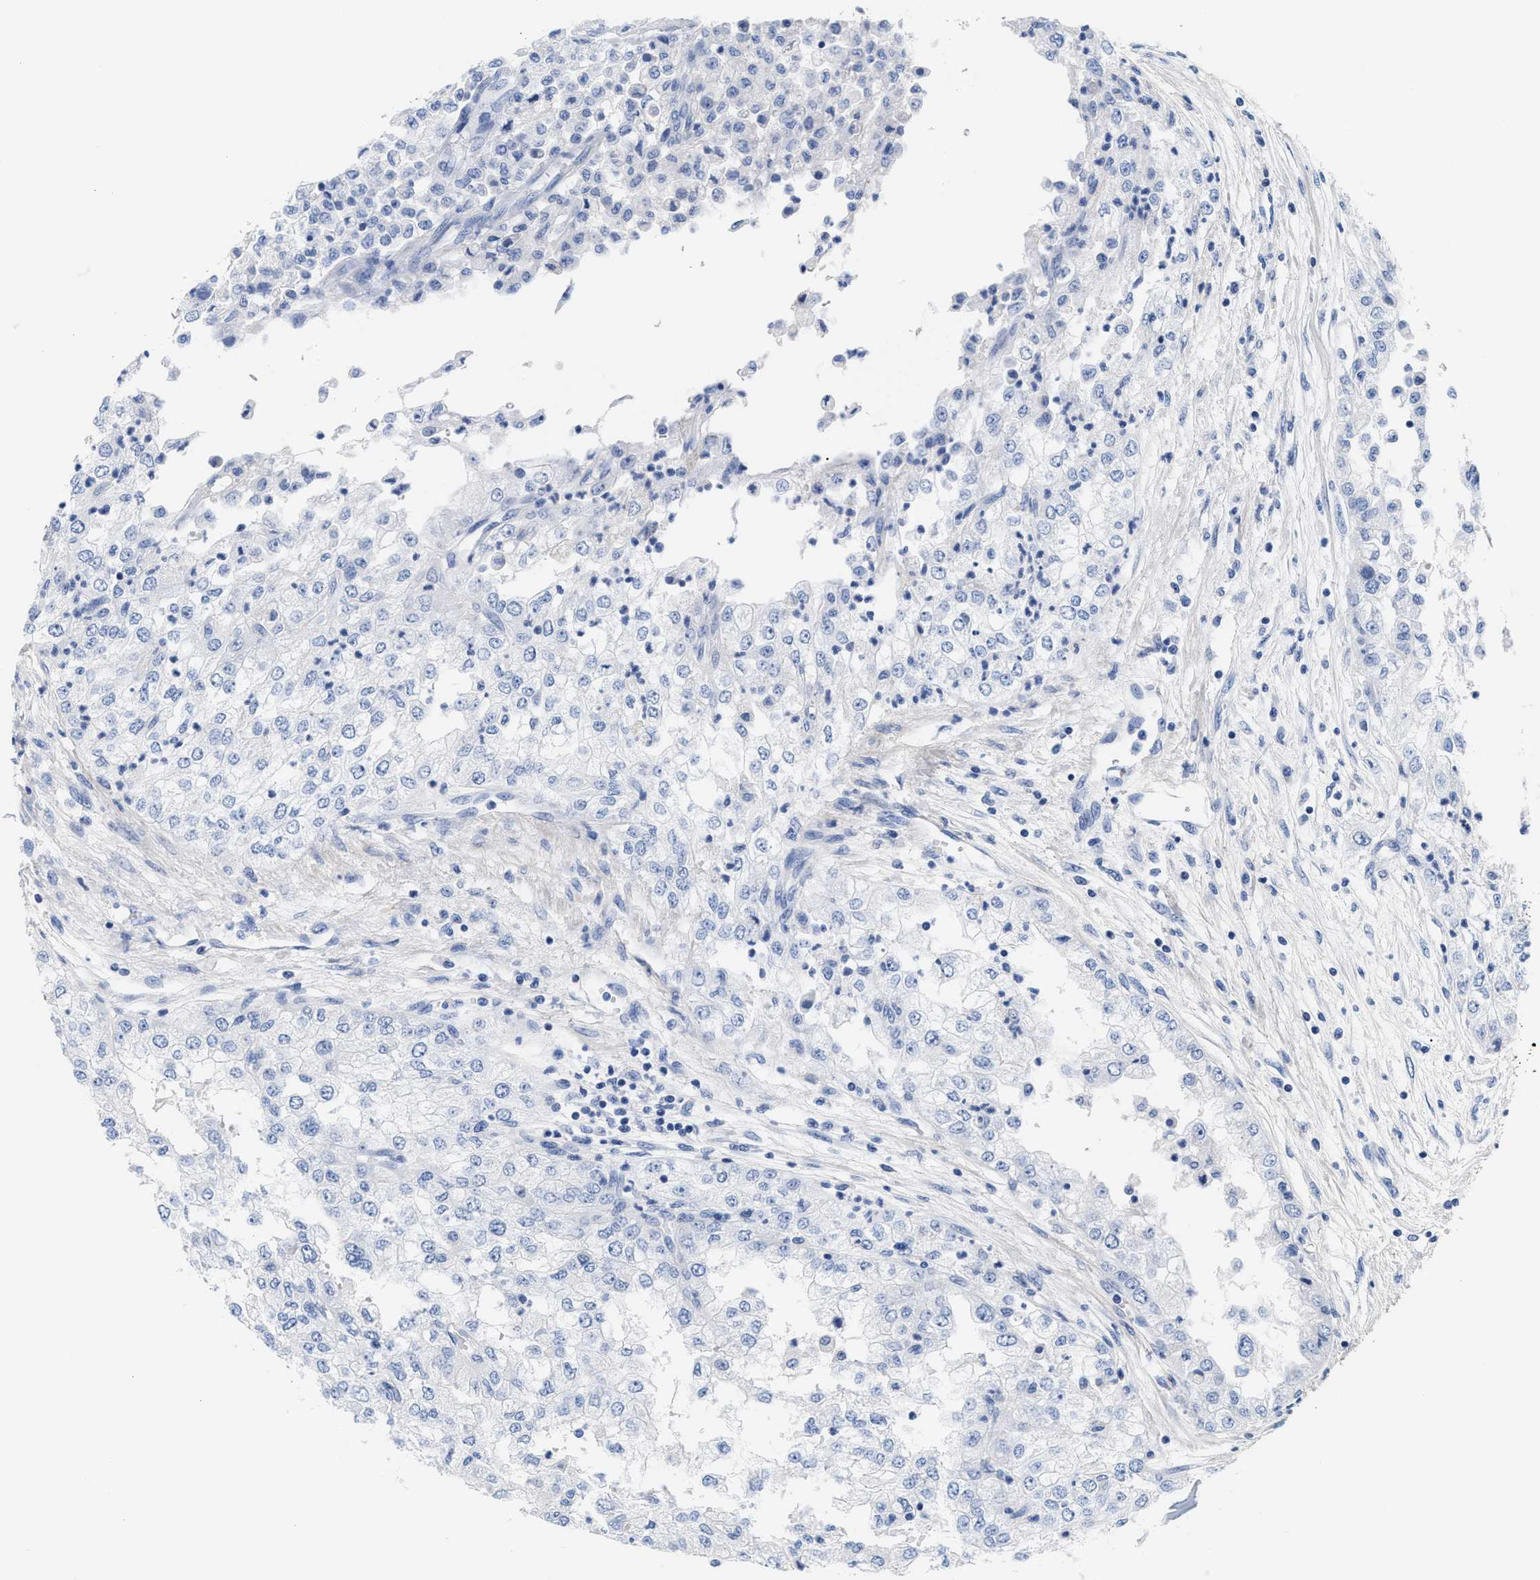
{"staining": {"intensity": "negative", "quantity": "none", "location": "none"}, "tissue": "renal cancer", "cell_type": "Tumor cells", "image_type": "cancer", "snomed": [{"axis": "morphology", "description": "Adenocarcinoma, NOS"}, {"axis": "topography", "description": "Kidney"}], "caption": "Histopathology image shows no significant protein staining in tumor cells of renal cancer (adenocarcinoma).", "gene": "ACTL7B", "patient": {"sex": "female", "age": 54}}